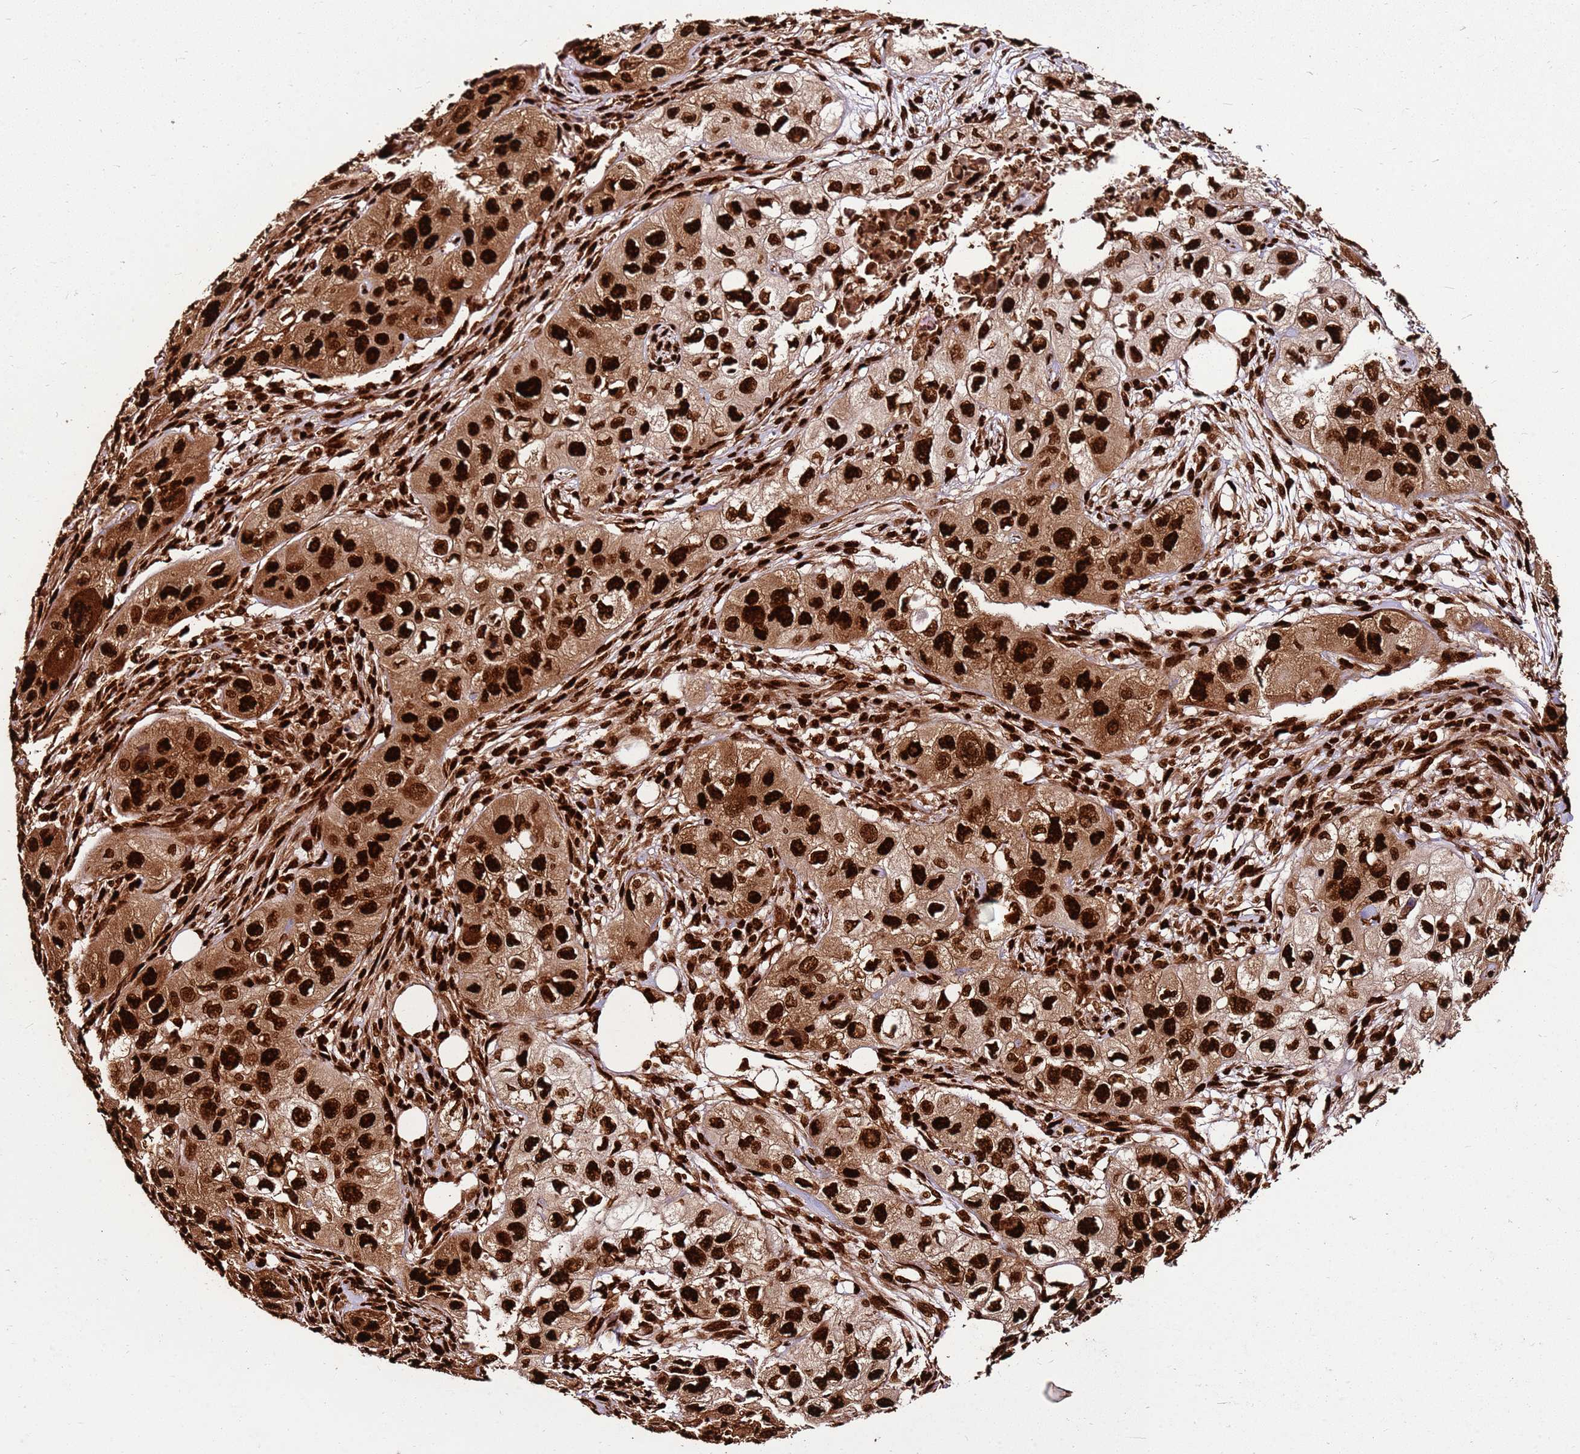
{"staining": {"intensity": "strong", "quantity": ">75%", "location": "cytoplasmic/membranous,nuclear"}, "tissue": "skin cancer", "cell_type": "Tumor cells", "image_type": "cancer", "snomed": [{"axis": "morphology", "description": "Squamous cell carcinoma, NOS"}, {"axis": "topography", "description": "Skin"}, {"axis": "topography", "description": "Subcutis"}], "caption": "This image displays immunohistochemistry staining of skin cancer (squamous cell carcinoma), with high strong cytoplasmic/membranous and nuclear staining in approximately >75% of tumor cells.", "gene": "HNRNPAB", "patient": {"sex": "male", "age": 73}}